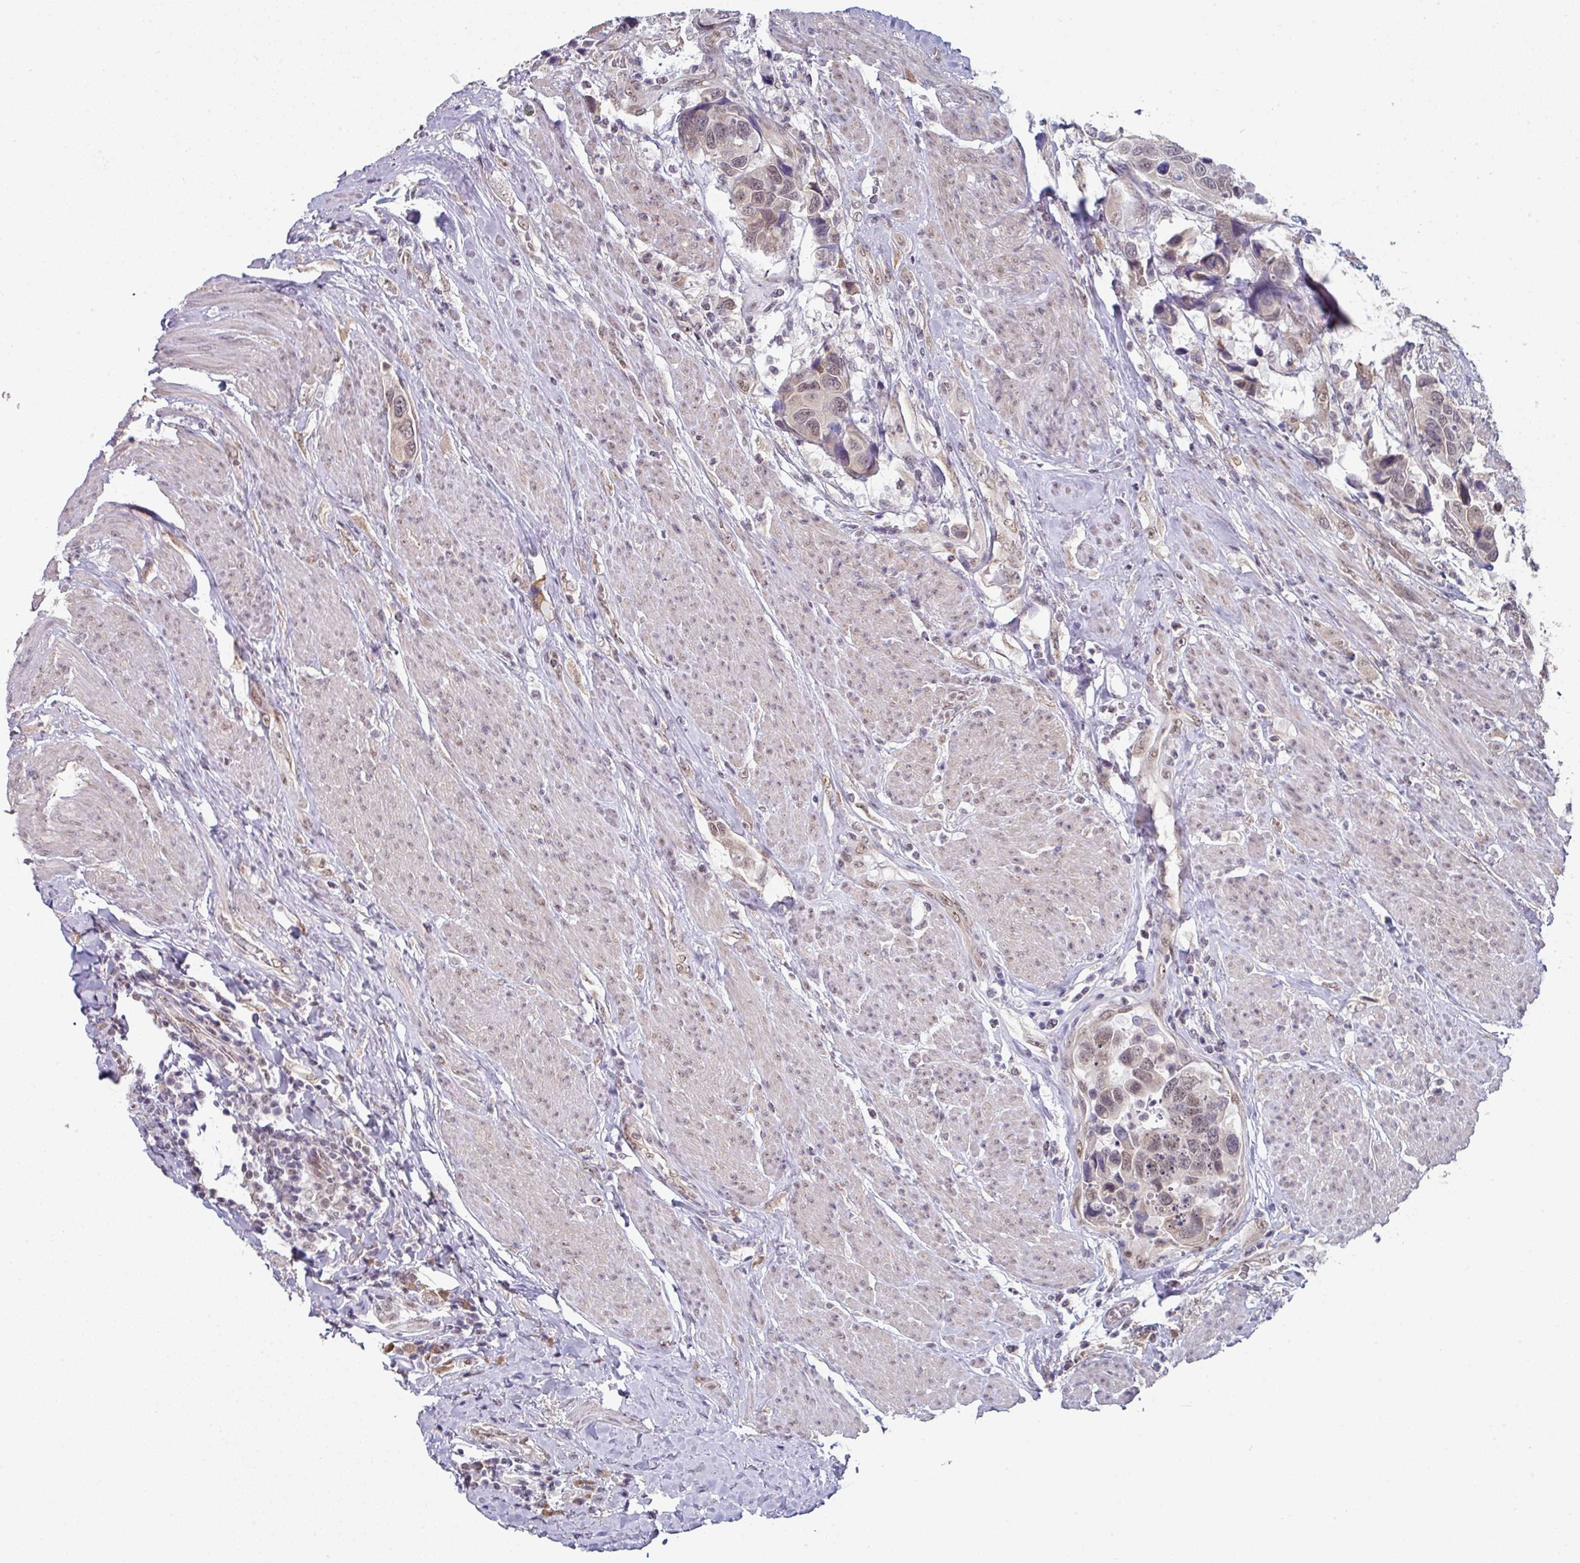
{"staining": {"intensity": "weak", "quantity": "25%-75%", "location": "nuclear"}, "tissue": "urothelial cancer", "cell_type": "Tumor cells", "image_type": "cancer", "snomed": [{"axis": "morphology", "description": "Urothelial carcinoma, High grade"}, {"axis": "topography", "description": "Urinary bladder"}], "caption": "The image shows a brown stain indicating the presence of a protein in the nuclear of tumor cells in high-grade urothelial carcinoma. (brown staining indicates protein expression, while blue staining denotes nuclei).", "gene": "TMED5", "patient": {"sex": "male", "age": 74}}